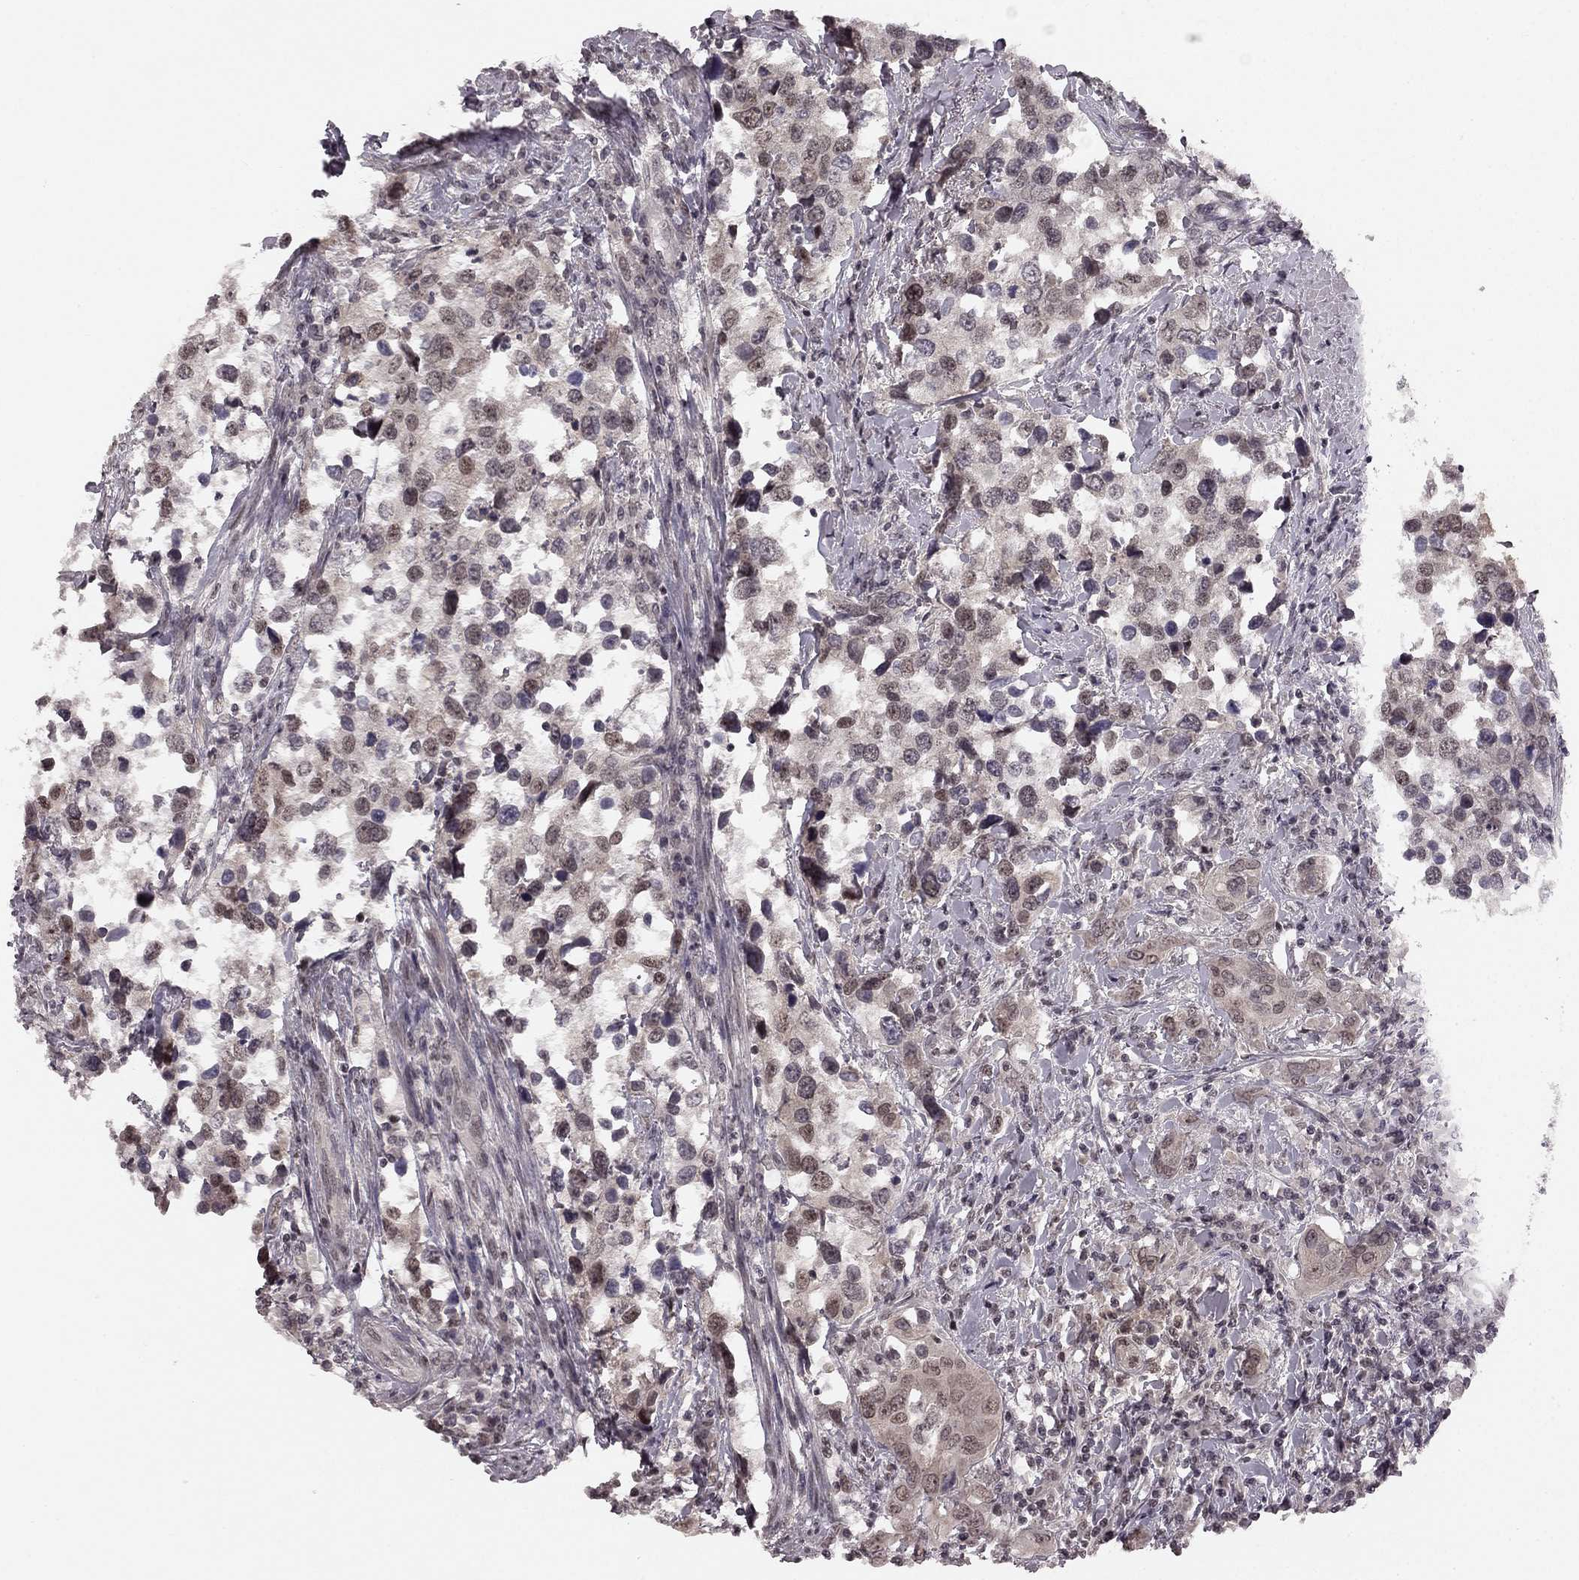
{"staining": {"intensity": "negative", "quantity": "none", "location": "none"}, "tissue": "urothelial cancer", "cell_type": "Tumor cells", "image_type": "cancer", "snomed": [{"axis": "morphology", "description": "Urothelial carcinoma, NOS"}, {"axis": "morphology", "description": "Urothelial carcinoma, High grade"}, {"axis": "topography", "description": "Urinary bladder"}], "caption": "Human urothelial cancer stained for a protein using IHC displays no staining in tumor cells.", "gene": "HCN4", "patient": {"sex": "male", "age": 63}}